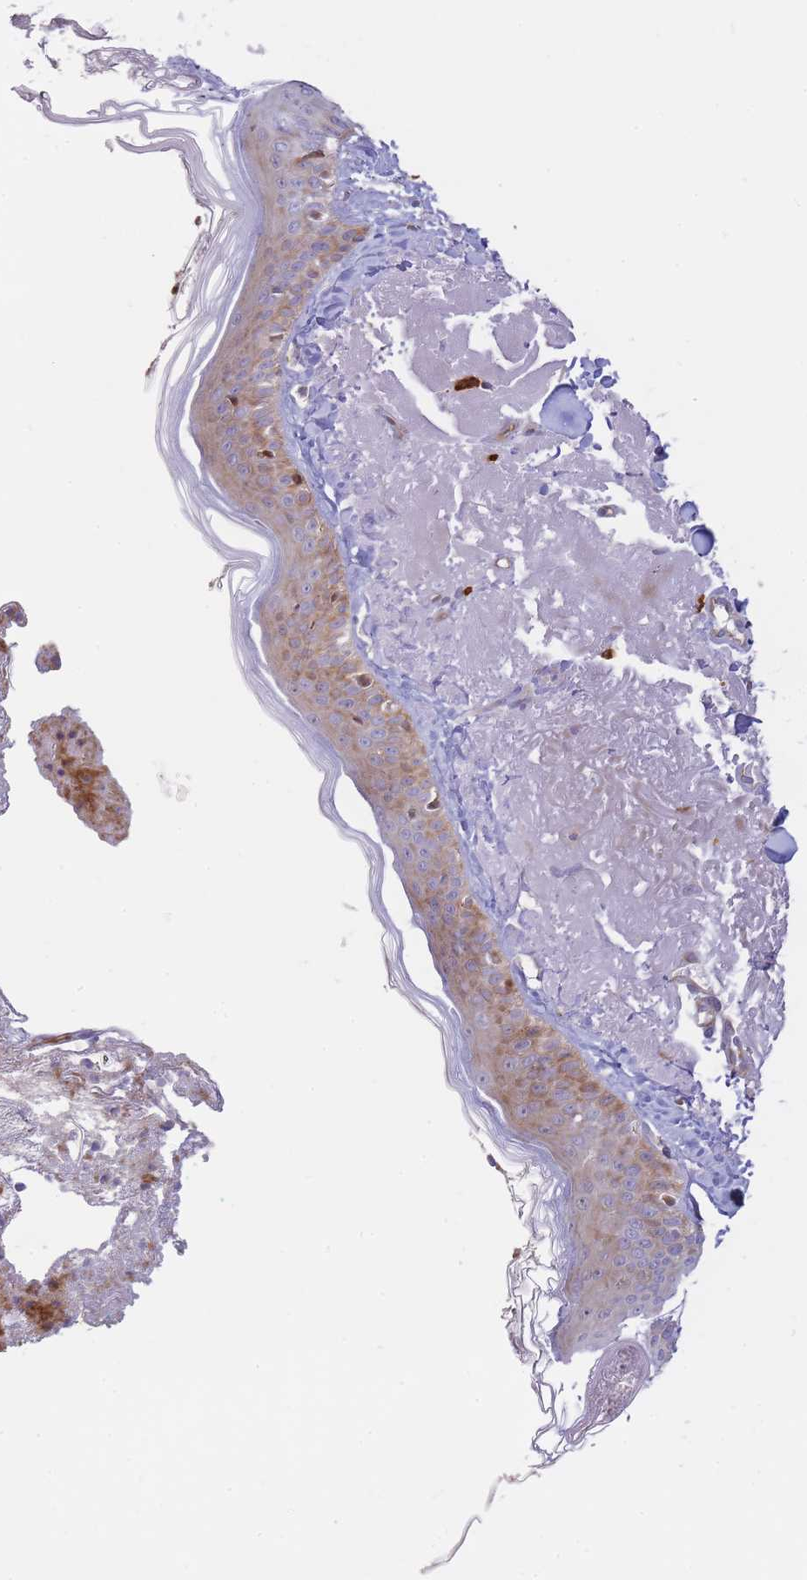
{"staining": {"intensity": "negative", "quantity": "none", "location": "none"}, "tissue": "skin", "cell_type": "Fibroblasts", "image_type": "normal", "snomed": [{"axis": "morphology", "description": "Normal tissue, NOS"}, {"axis": "morphology", "description": "Malignant melanoma, NOS"}, {"axis": "topography", "description": "Skin"}], "caption": "A high-resolution photomicrograph shows immunohistochemistry staining of benign skin, which shows no significant positivity in fibroblasts. (DAB (3,3'-diaminobenzidine) immunohistochemistry visualized using brightfield microscopy, high magnification).", "gene": "ATP5MC2", "patient": {"sex": "male", "age": 80}}